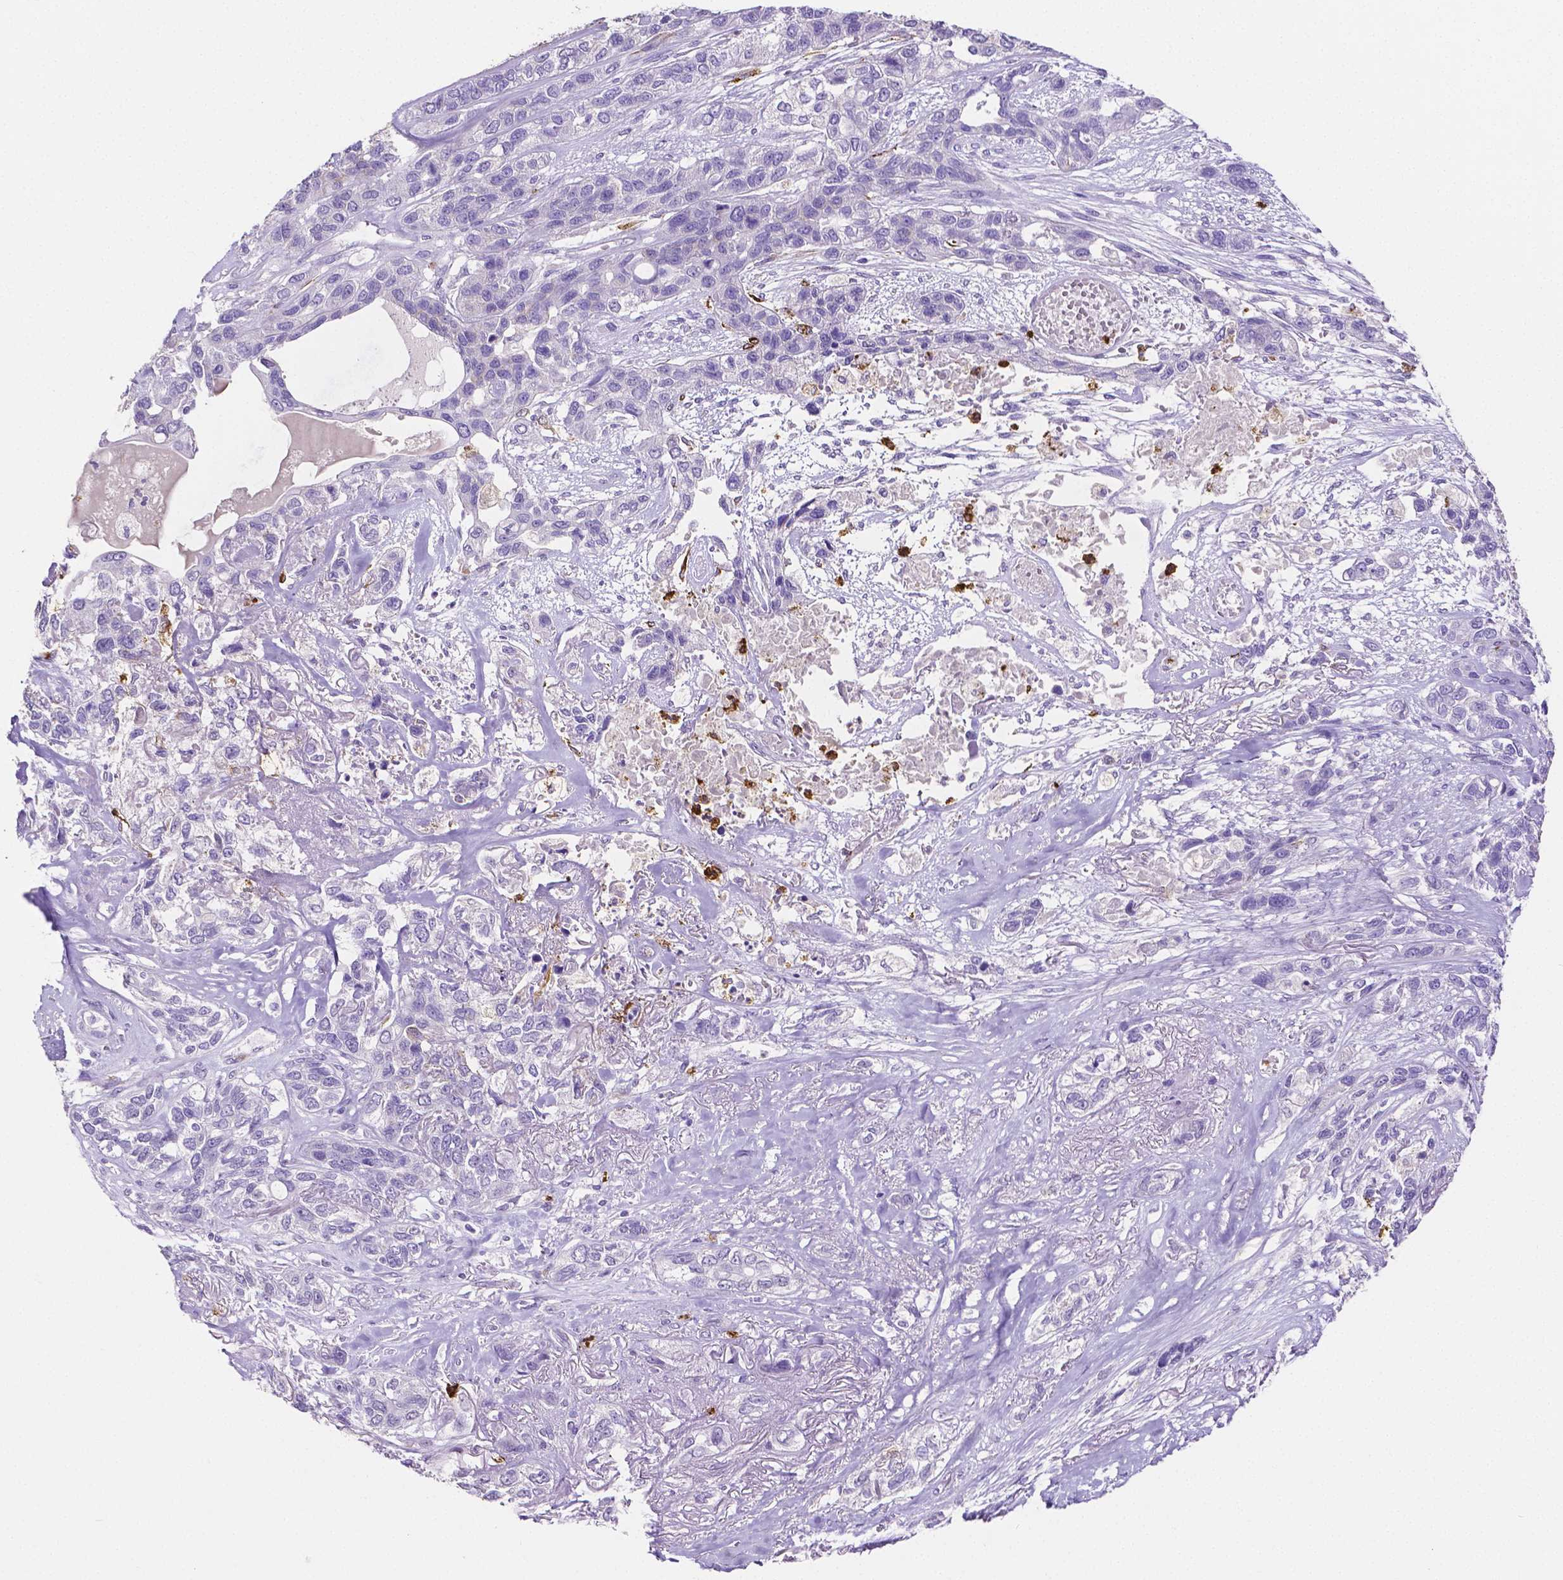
{"staining": {"intensity": "negative", "quantity": "none", "location": "none"}, "tissue": "lung cancer", "cell_type": "Tumor cells", "image_type": "cancer", "snomed": [{"axis": "morphology", "description": "Squamous cell carcinoma, NOS"}, {"axis": "topography", "description": "Lung"}], "caption": "A photomicrograph of lung cancer stained for a protein reveals no brown staining in tumor cells. Brightfield microscopy of IHC stained with DAB (brown) and hematoxylin (blue), captured at high magnification.", "gene": "MMP9", "patient": {"sex": "female", "age": 70}}